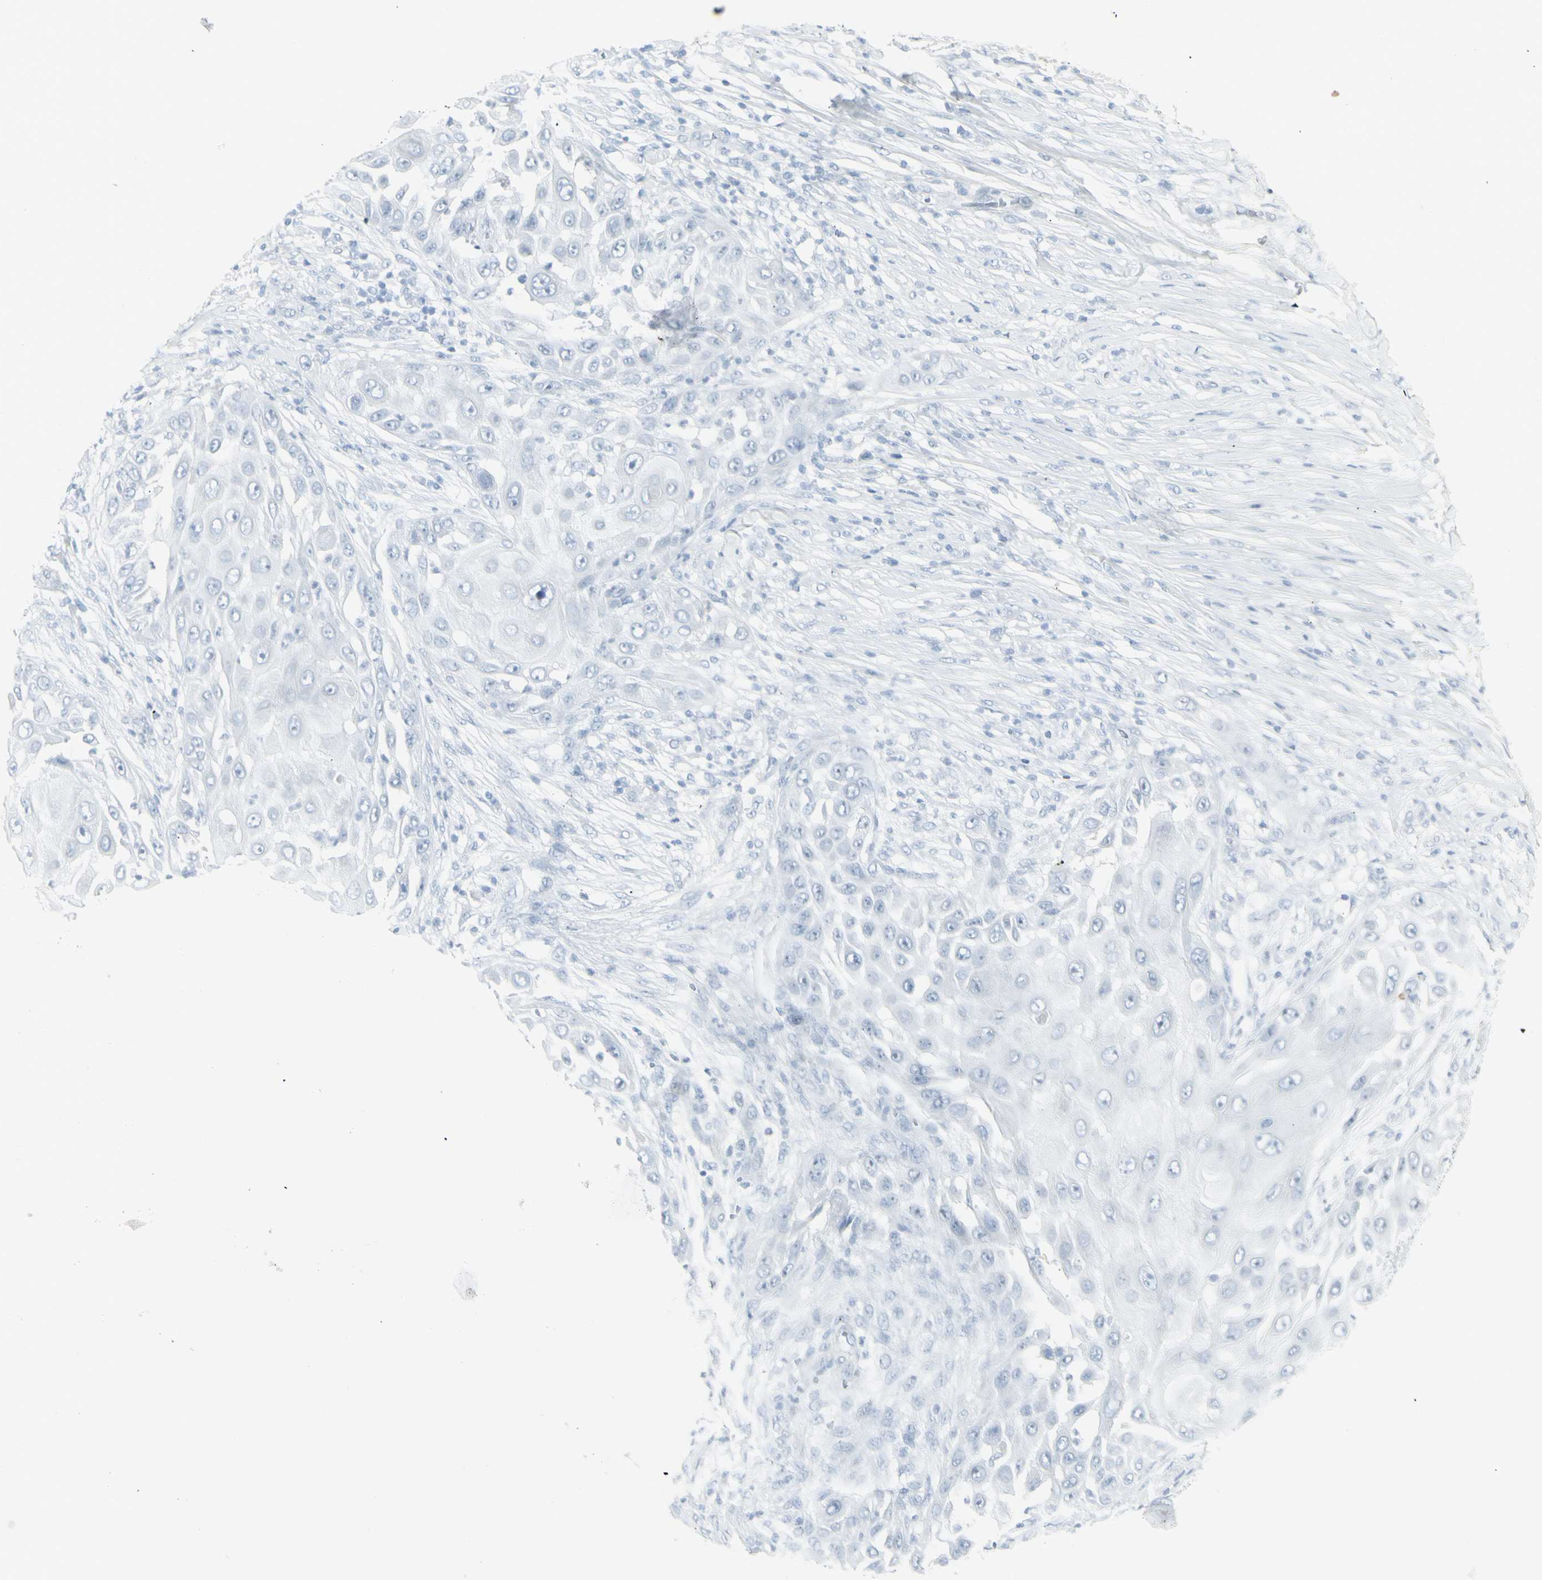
{"staining": {"intensity": "negative", "quantity": "none", "location": "none"}, "tissue": "skin cancer", "cell_type": "Tumor cells", "image_type": "cancer", "snomed": [{"axis": "morphology", "description": "Squamous cell carcinoma, NOS"}, {"axis": "topography", "description": "Skin"}], "caption": "Immunohistochemistry photomicrograph of human squamous cell carcinoma (skin) stained for a protein (brown), which shows no expression in tumor cells. (DAB (3,3'-diaminobenzidine) IHC with hematoxylin counter stain).", "gene": "YBX2", "patient": {"sex": "female", "age": 44}}